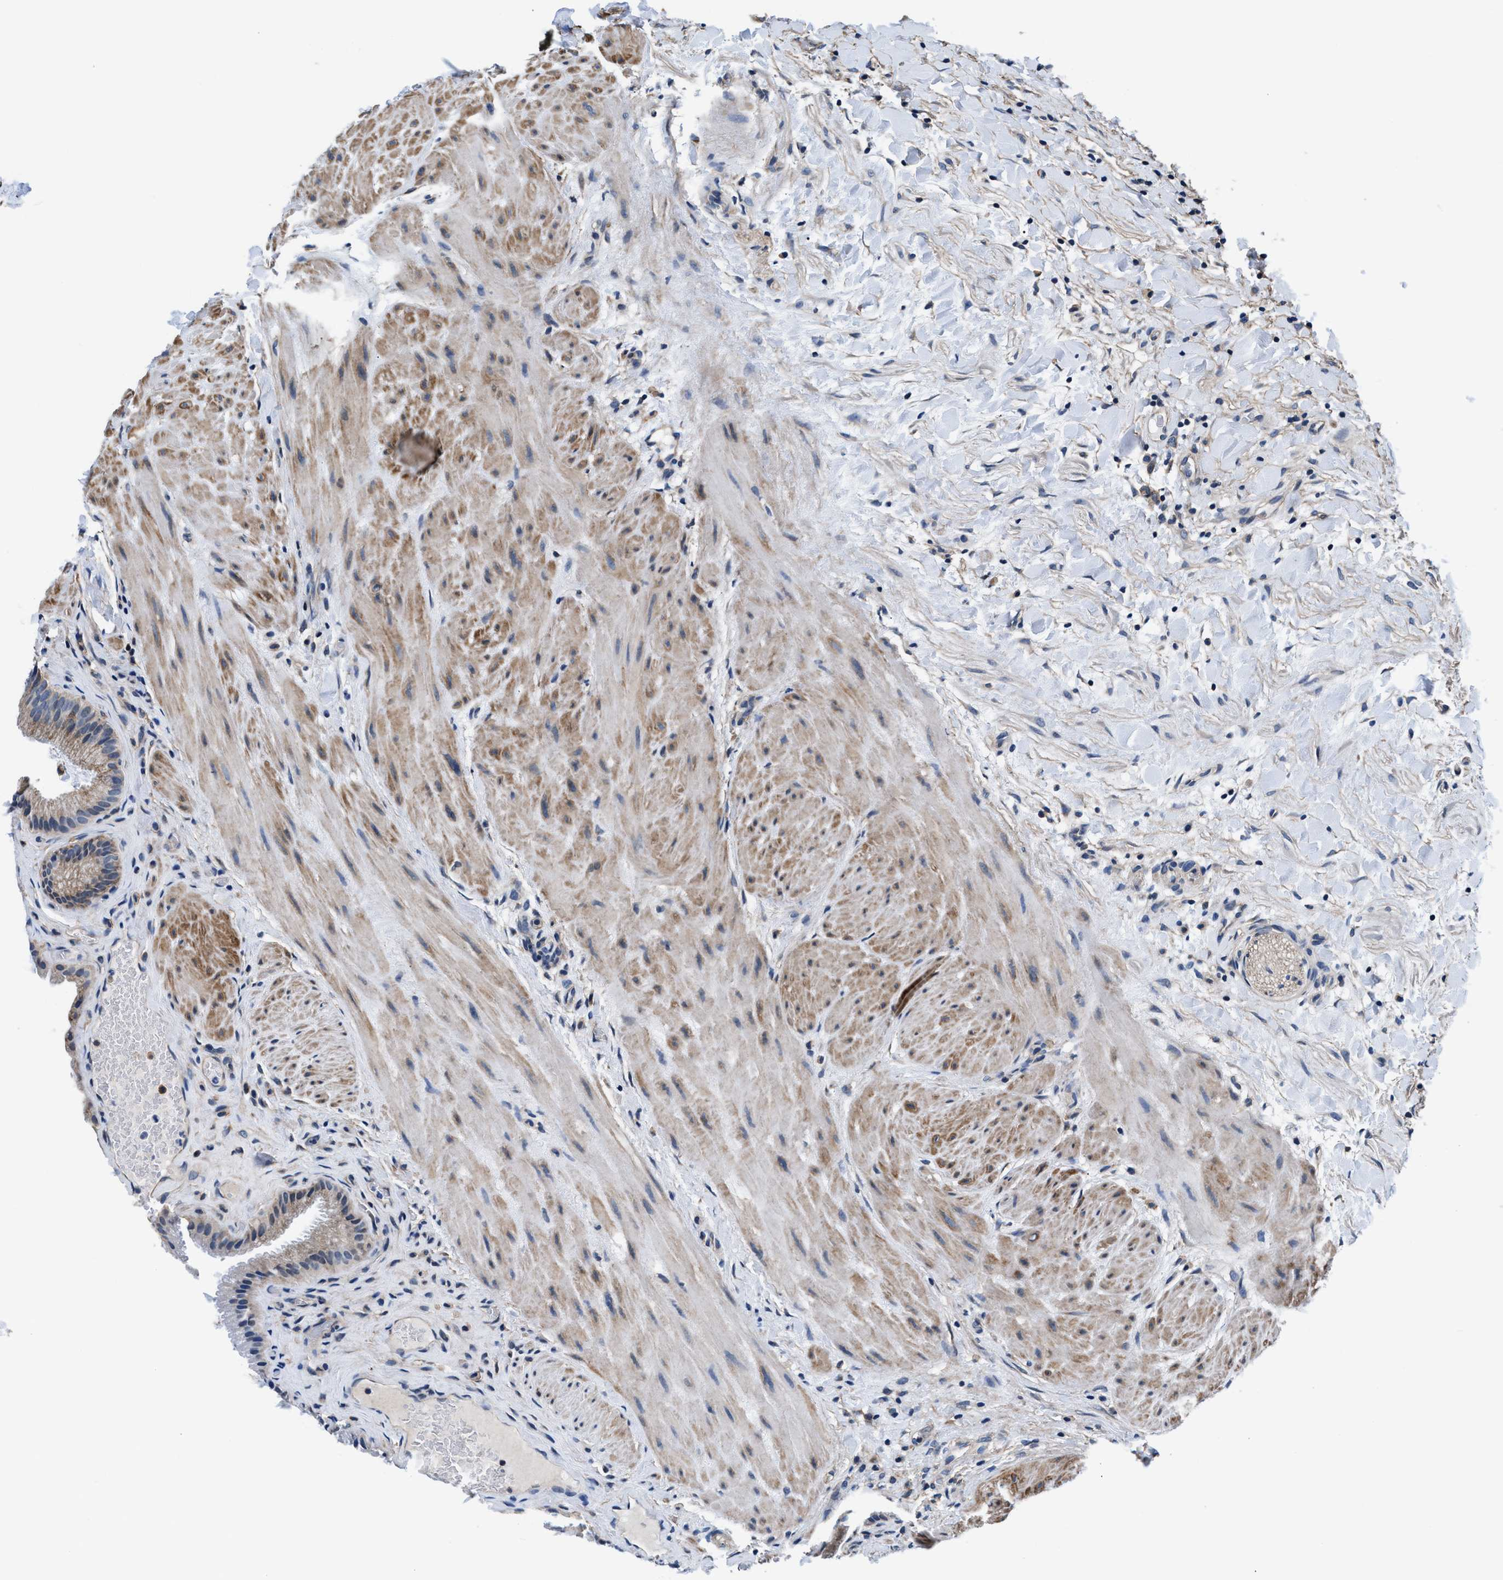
{"staining": {"intensity": "moderate", "quantity": "25%-75%", "location": "cytoplasmic/membranous"}, "tissue": "gallbladder", "cell_type": "Glandular cells", "image_type": "normal", "snomed": [{"axis": "morphology", "description": "Normal tissue, NOS"}, {"axis": "topography", "description": "Gallbladder"}], "caption": "Protein staining reveals moderate cytoplasmic/membranous expression in approximately 25%-75% of glandular cells in normal gallbladder.", "gene": "NKTR", "patient": {"sex": "male", "age": 49}}